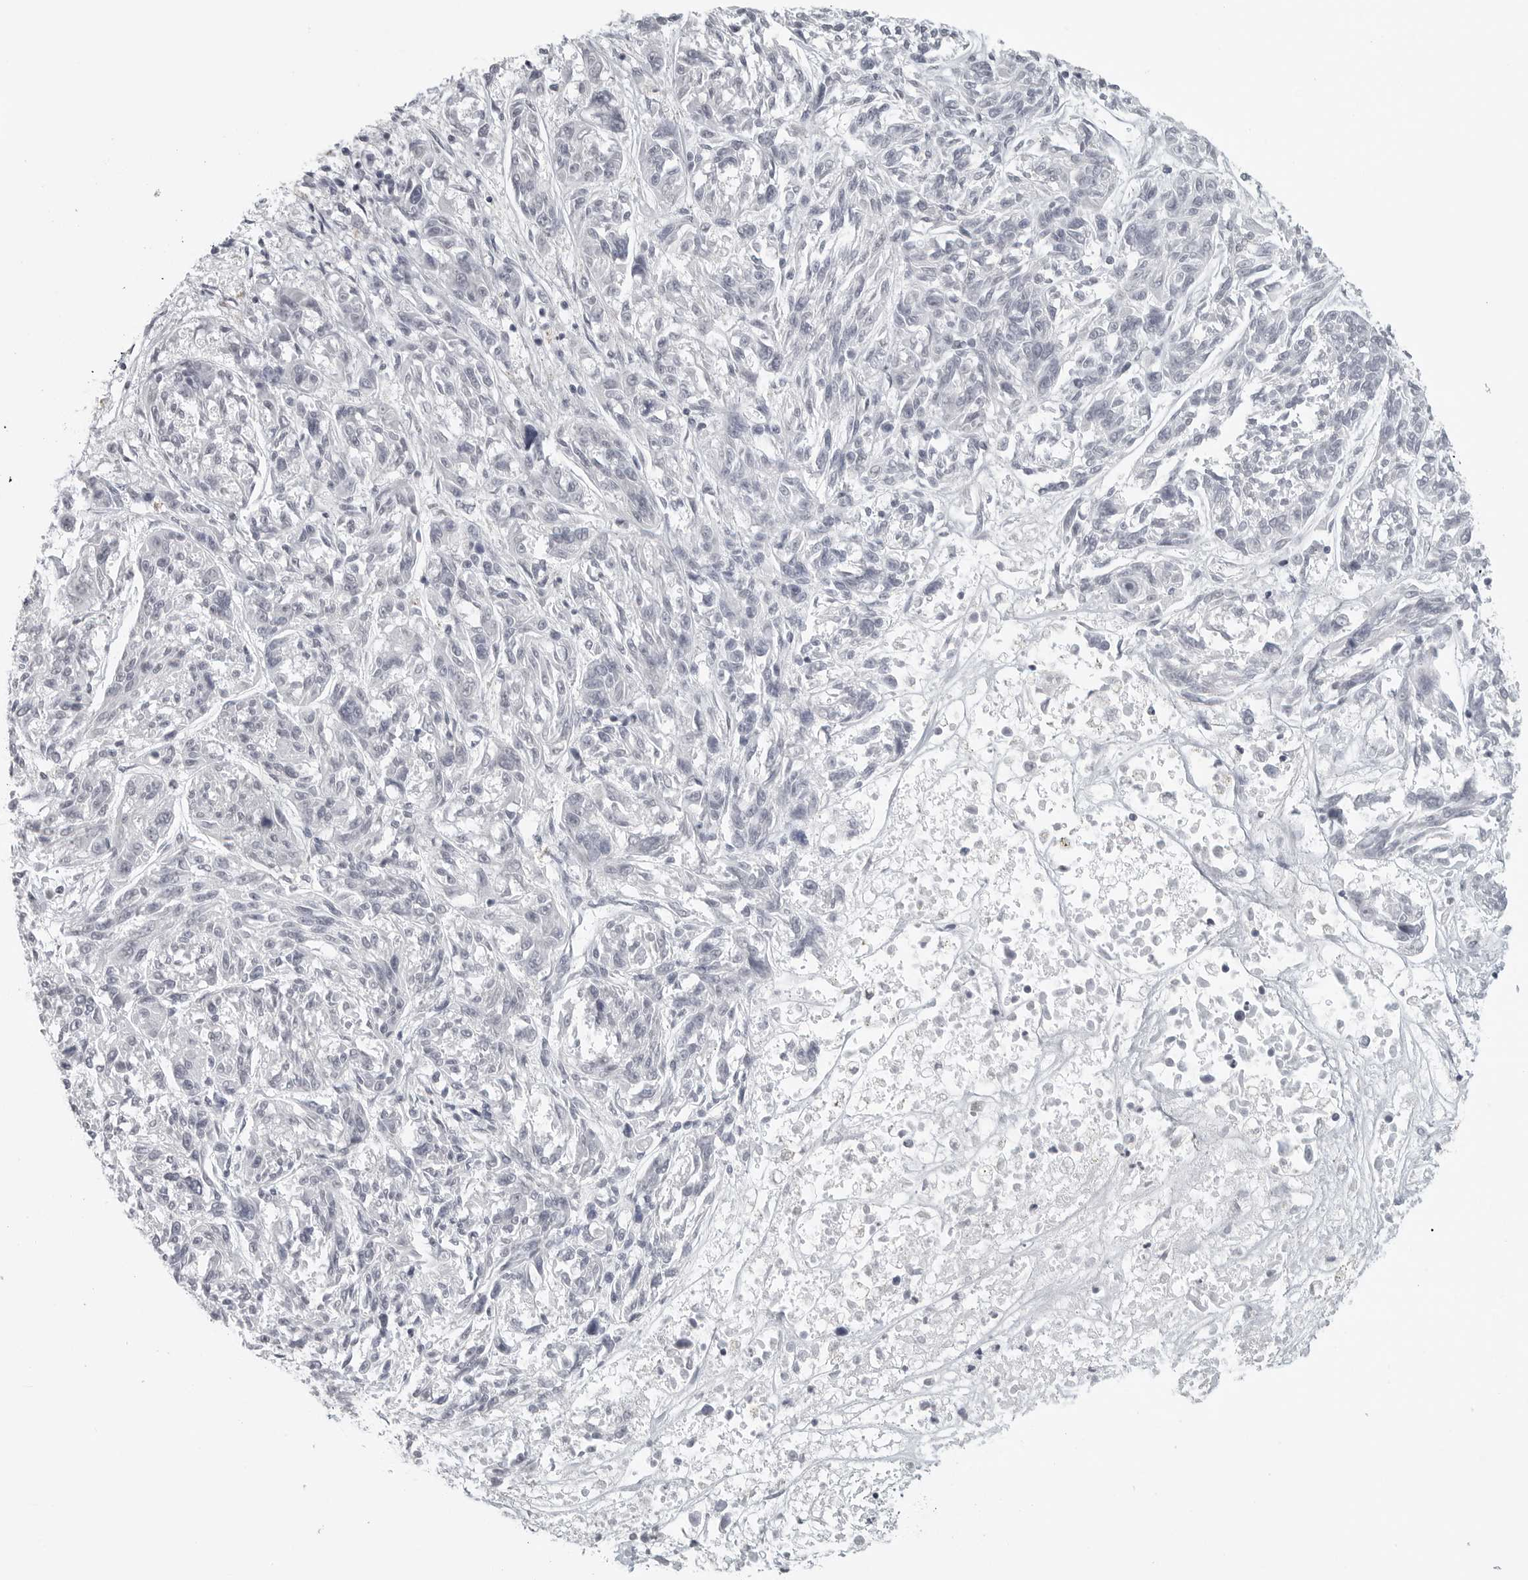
{"staining": {"intensity": "negative", "quantity": "none", "location": "none"}, "tissue": "melanoma", "cell_type": "Tumor cells", "image_type": "cancer", "snomed": [{"axis": "morphology", "description": "Malignant melanoma, NOS"}, {"axis": "topography", "description": "Skin"}], "caption": "Immunohistochemical staining of melanoma shows no significant positivity in tumor cells.", "gene": "BPIFA1", "patient": {"sex": "male", "age": 53}}